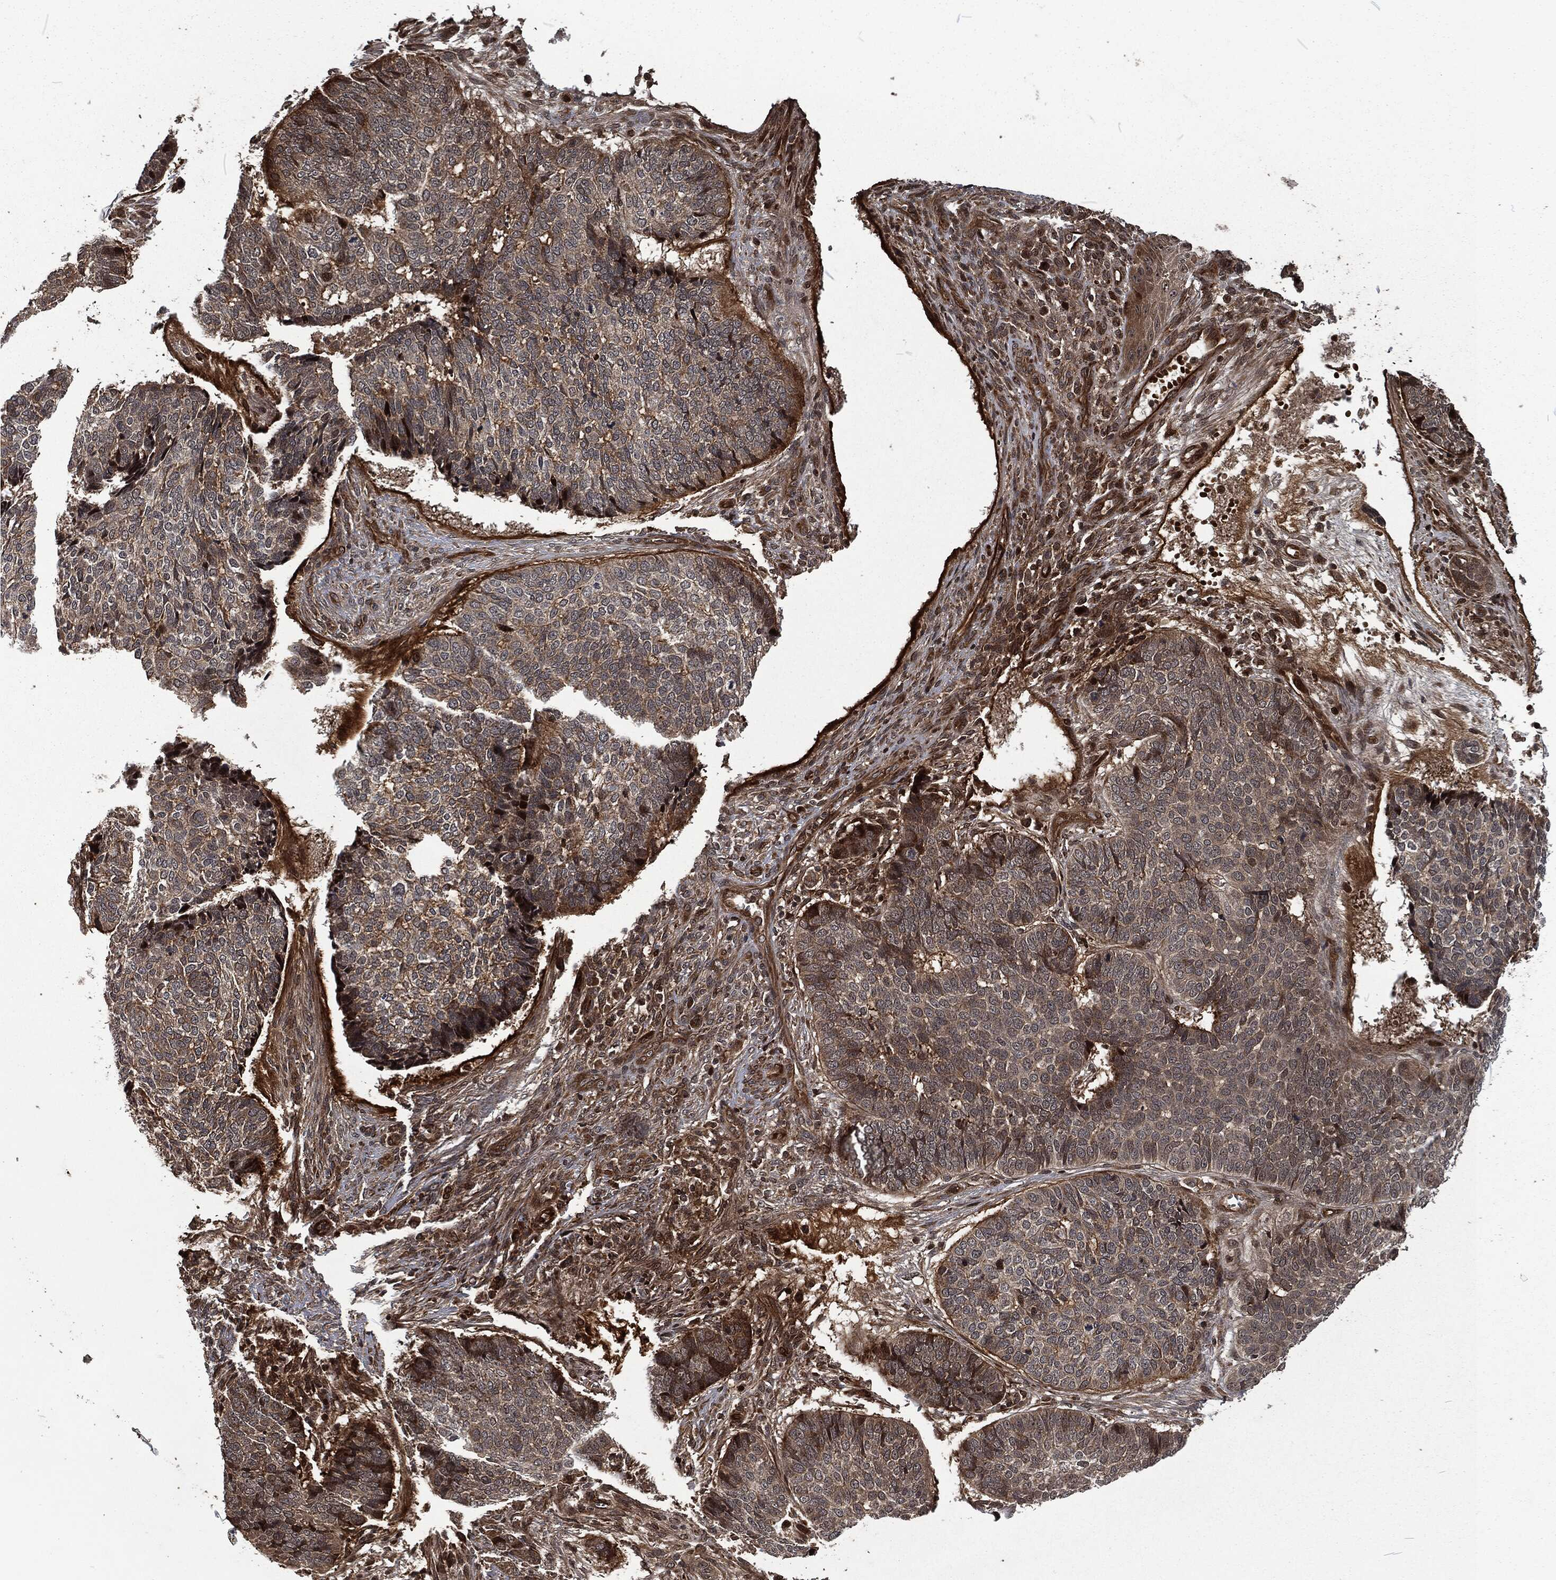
{"staining": {"intensity": "moderate", "quantity": "25%-75%", "location": "cytoplasmic/membranous"}, "tissue": "skin cancer", "cell_type": "Tumor cells", "image_type": "cancer", "snomed": [{"axis": "morphology", "description": "Basal cell carcinoma"}, {"axis": "topography", "description": "Skin"}], "caption": "Skin cancer (basal cell carcinoma) was stained to show a protein in brown. There is medium levels of moderate cytoplasmic/membranous staining in approximately 25%-75% of tumor cells. Using DAB (3,3'-diaminobenzidine) (brown) and hematoxylin (blue) stains, captured at high magnification using brightfield microscopy.", "gene": "CMPK2", "patient": {"sex": "male", "age": 86}}